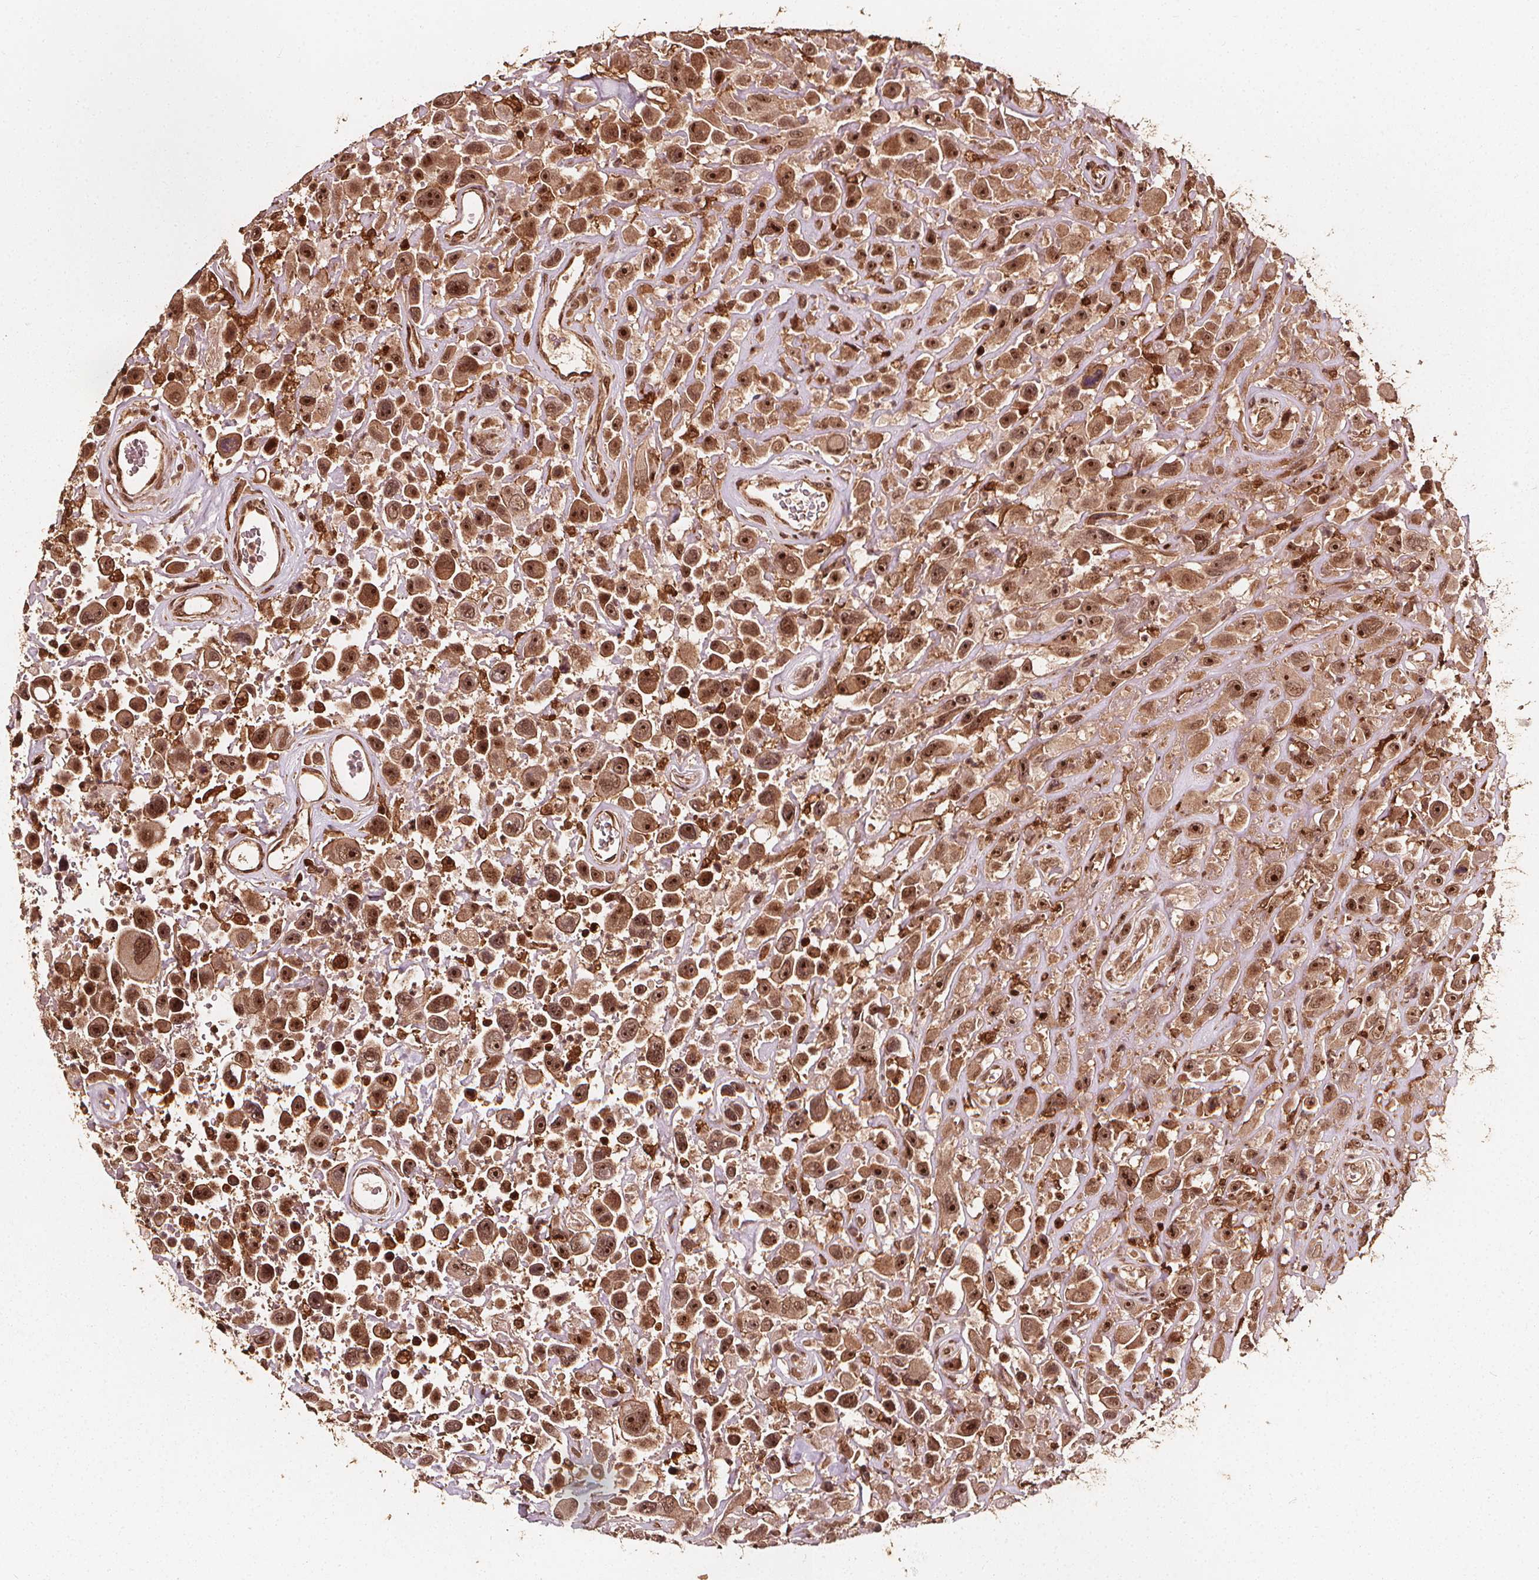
{"staining": {"intensity": "moderate", "quantity": ">75%", "location": "cytoplasmic/membranous,nuclear"}, "tissue": "urothelial cancer", "cell_type": "Tumor cells", "image_type": "cancer", "snomed": [{"axis": "morphology", "description": "Urothelial carcinoma, High grade"}, {"axis": "topography", "description": "Urinary bladder"}], "caption": "Protein staining exhibits moderate cytoplasmic/membranous and nuclear positivity in about >75% of tumor cells in urothelial cancer.", "gene": "EXOSC9", "patient": {"sex": "male", "age": 53}}